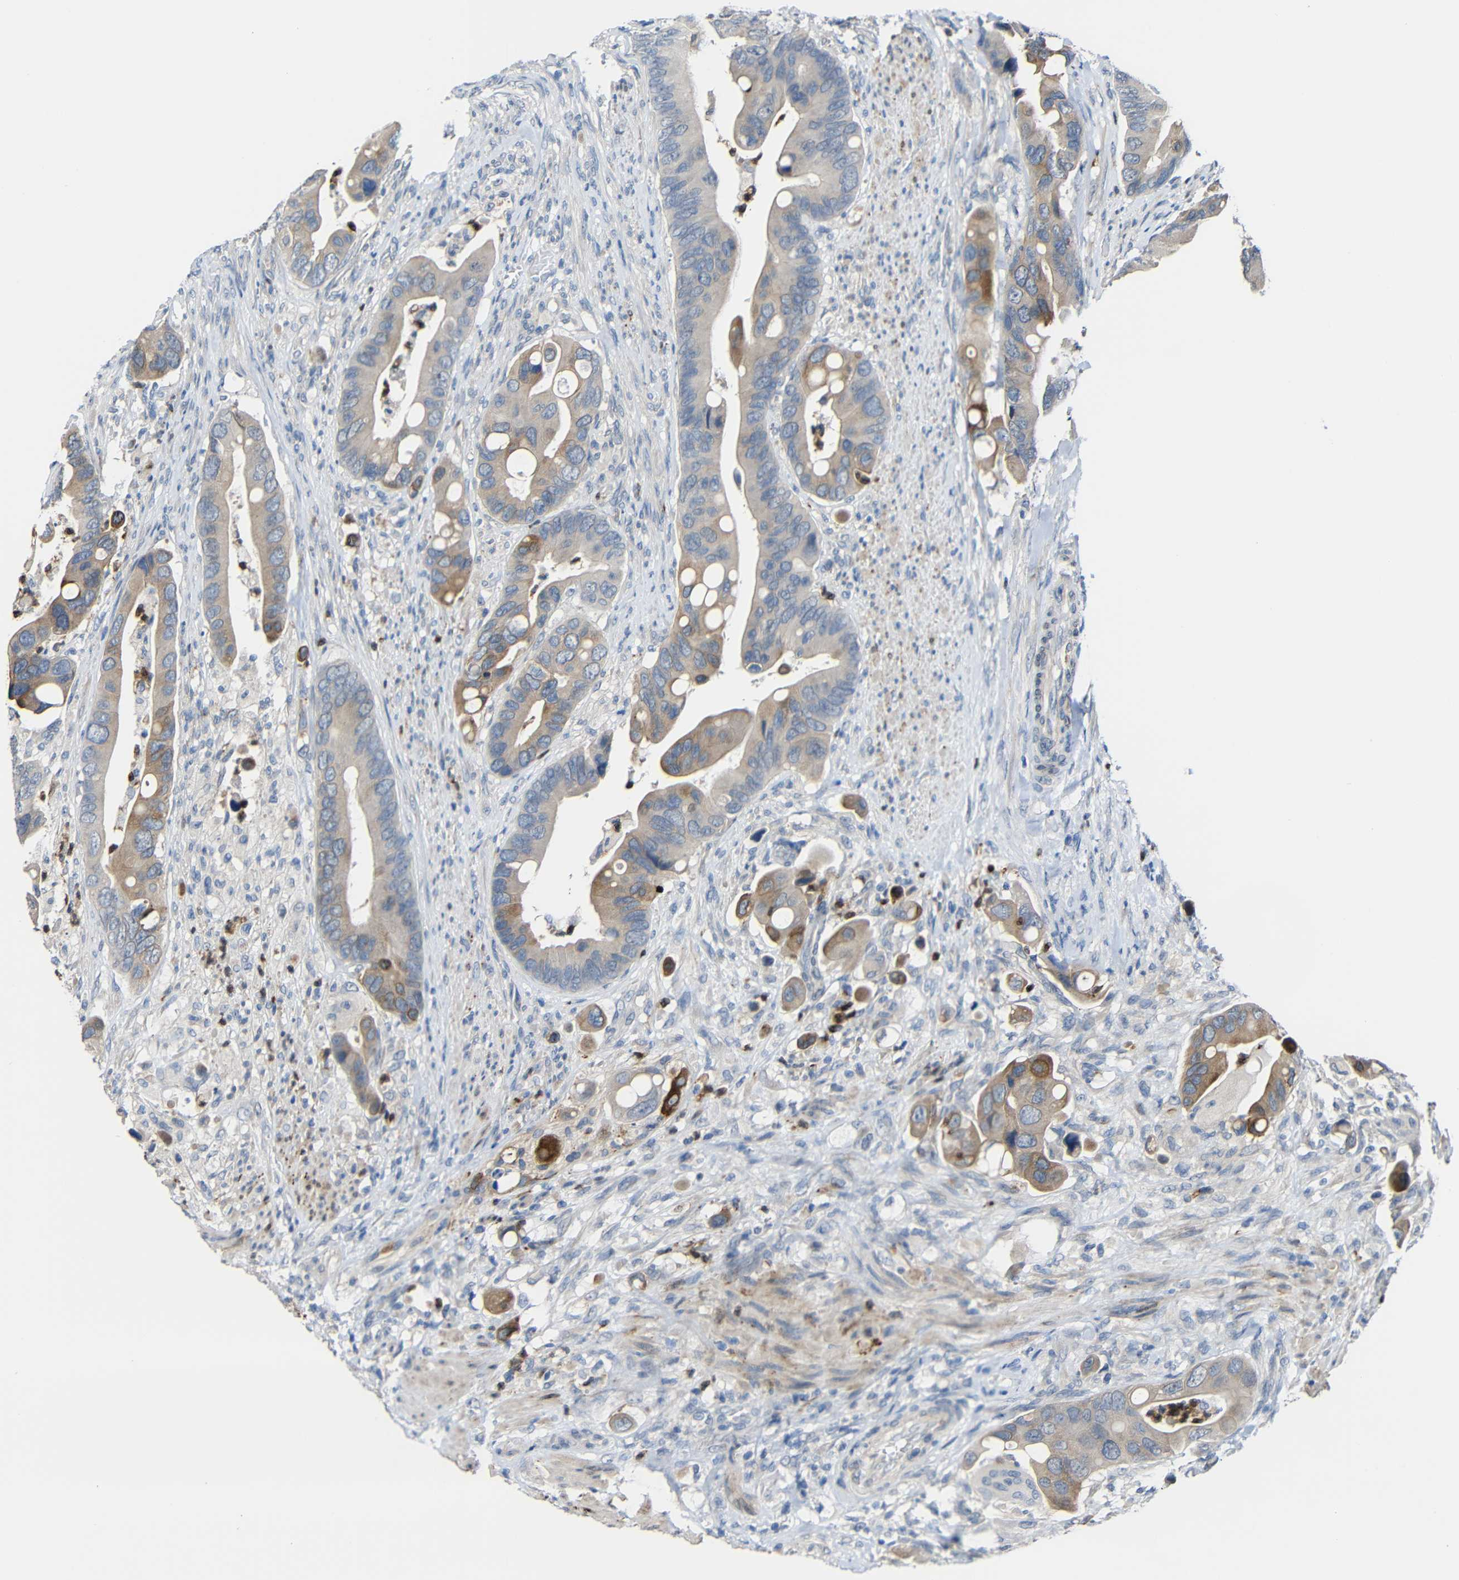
{"staining": {"intensity": "moderate", "quantity": "<25%", "location": "cytoplasmic/membranous"}, "tissue": "colorectal cancer", "cell_type": "Tumor cells", "image_type": "cancer", "snomed": [{"axis": "morphology", "description": "Adenocarcinoma, NOS"}, {"axis": "topography", "description": "Rectum"}], "caption": "Immunohistochemistry (IHC) (DAB) staining of colorectal cancer displays moderate cytoplasmic/membranous protein staining in approximately <25% of tumor cells.", "gene": "STBD1", "patient": {"sex": "female", "age": 57}}